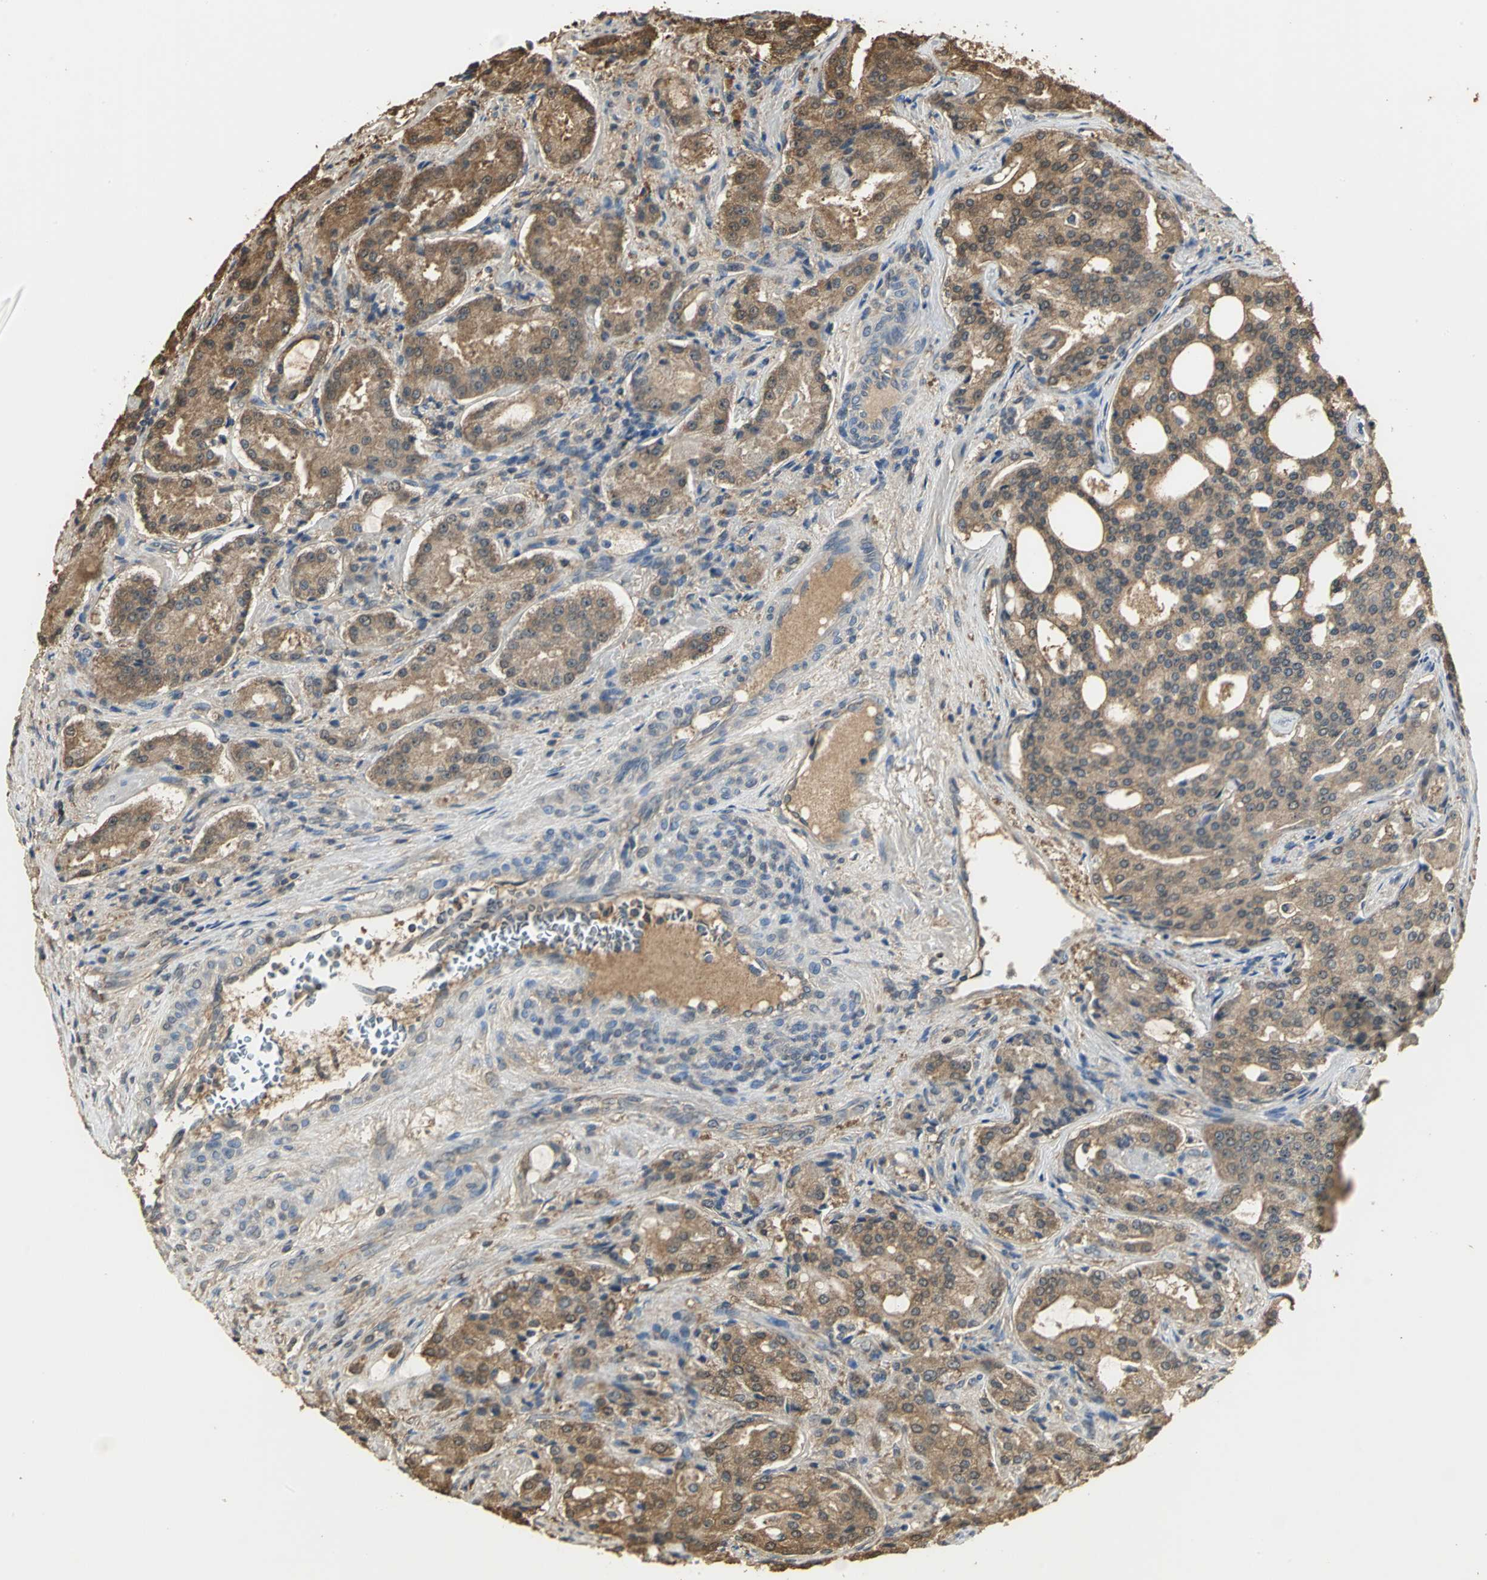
{"staining": {"intensity": "moderate", "quantity": ">75%", "location": "cytoplasmic/membranous"}, "tissue": "prostate cancer", "cell_type": "Tumor cells", "image_type": "cancer", "snomed": [{"axis": "morphology", "description": "Adenocarcinoma, High grade"}, {"axis": "topography", "description": "Prostate"}], "caption": "The micrograph demonstrates a brown stain indicating the presence of a protein in the cytoplasmic/membranous of tumor cells in prostate cancer (high-grade adenocarcinoma).", "gene": "PARK7", "patient": {"sex": "male", "age": 72}}